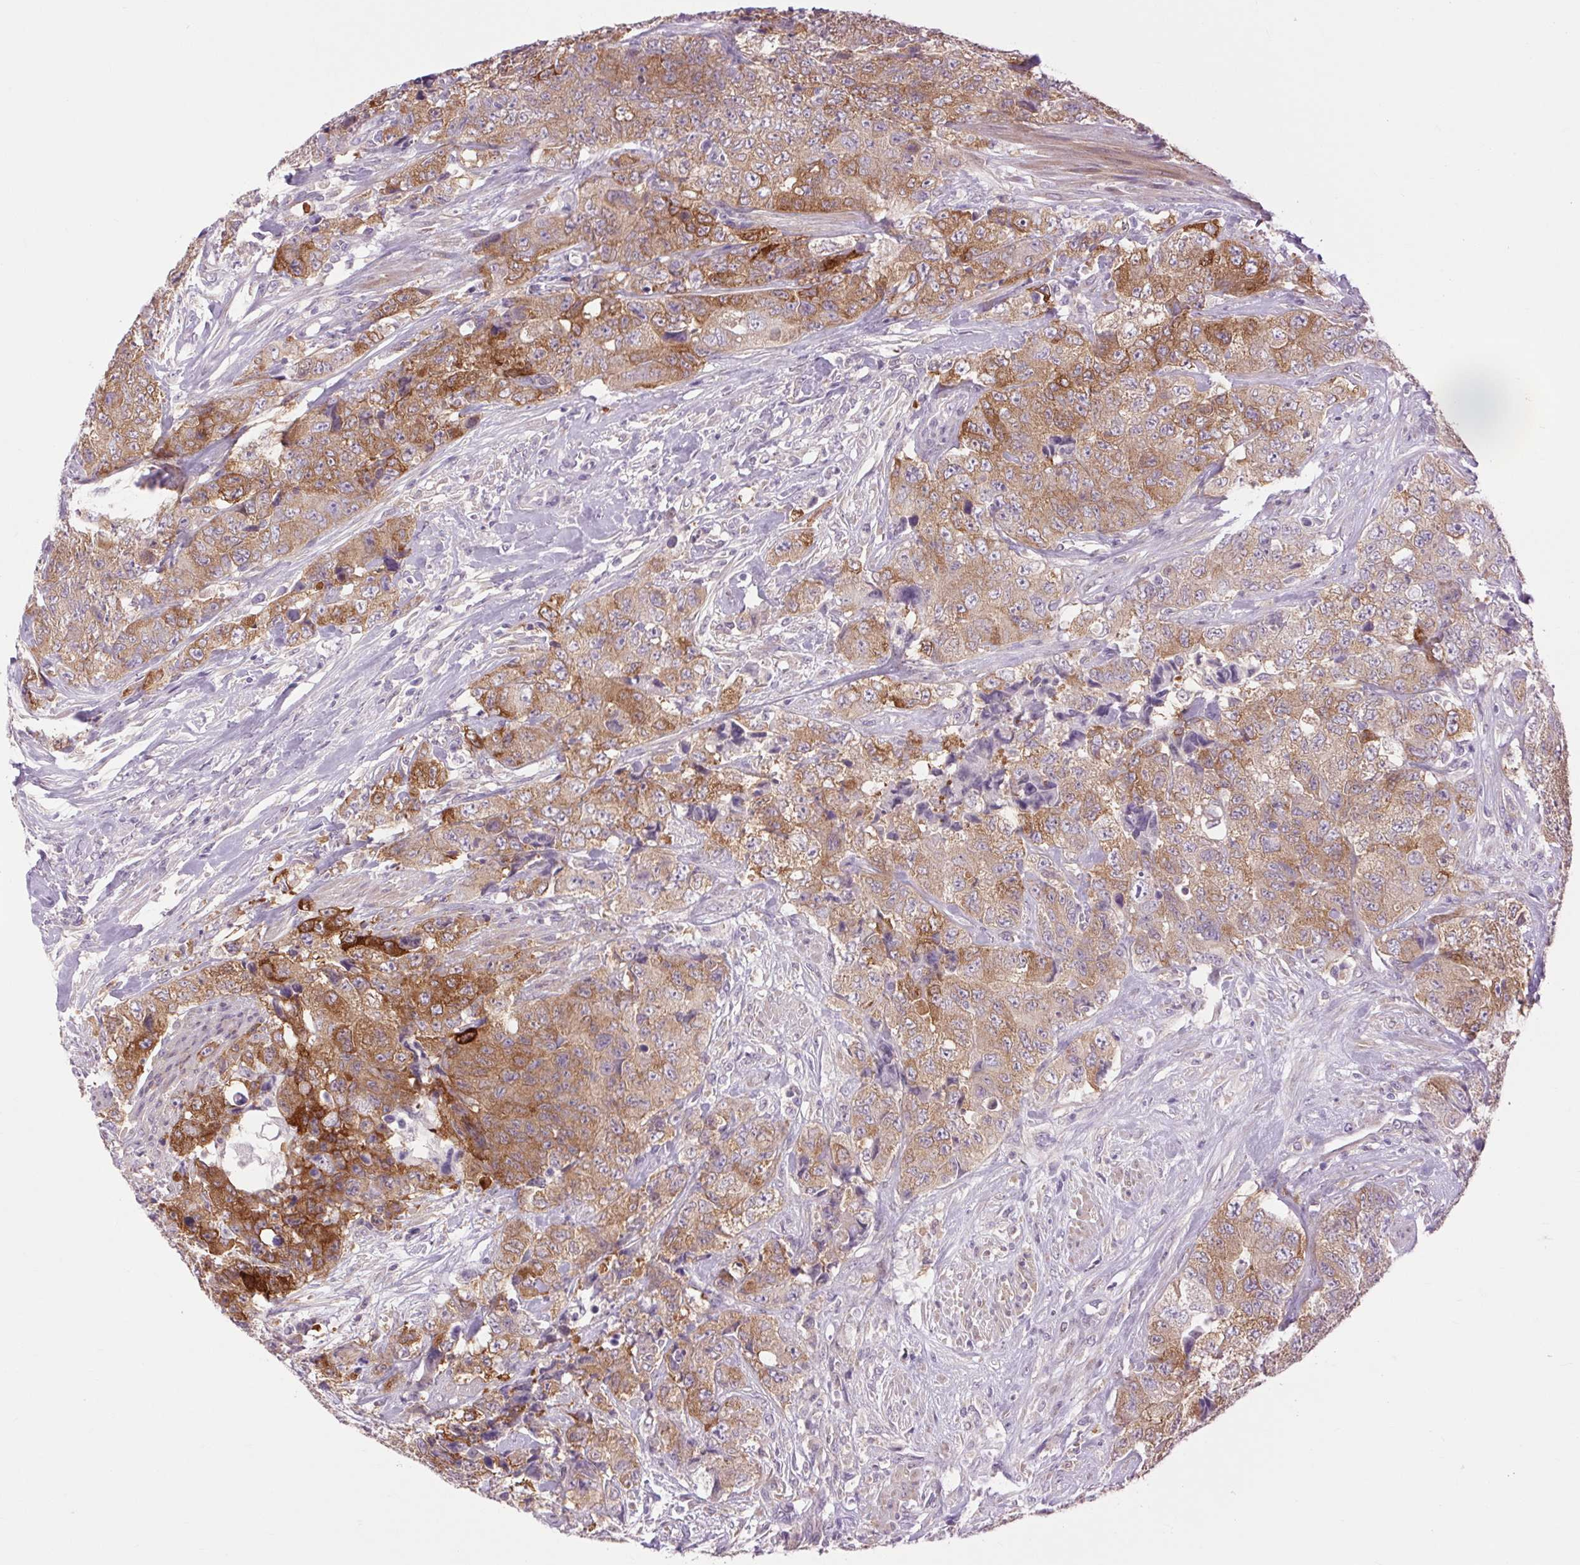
{"staining": {"intensity": "moderate", "quantity": "25%-75%", "location": "cytoplasmic/membranous"}, "tissue": "urothelial cancer", "cell_type": "Tumor cells", "image_type": "cancer", "snomed": [{"axis": "morphology", "description": "Urothelial carcinoma, High grade"}, {"axis": "topography", "description": "Urinary bladder"}], "caption": "Tumor cells show medium levels of moderate cytoplasmic/membranous expression in approximately 25%-75% of cells in urothelial carcinoma (high-grade).", "gene": "SOWAHC", "patient": {"sex": "female", "age": 78}}